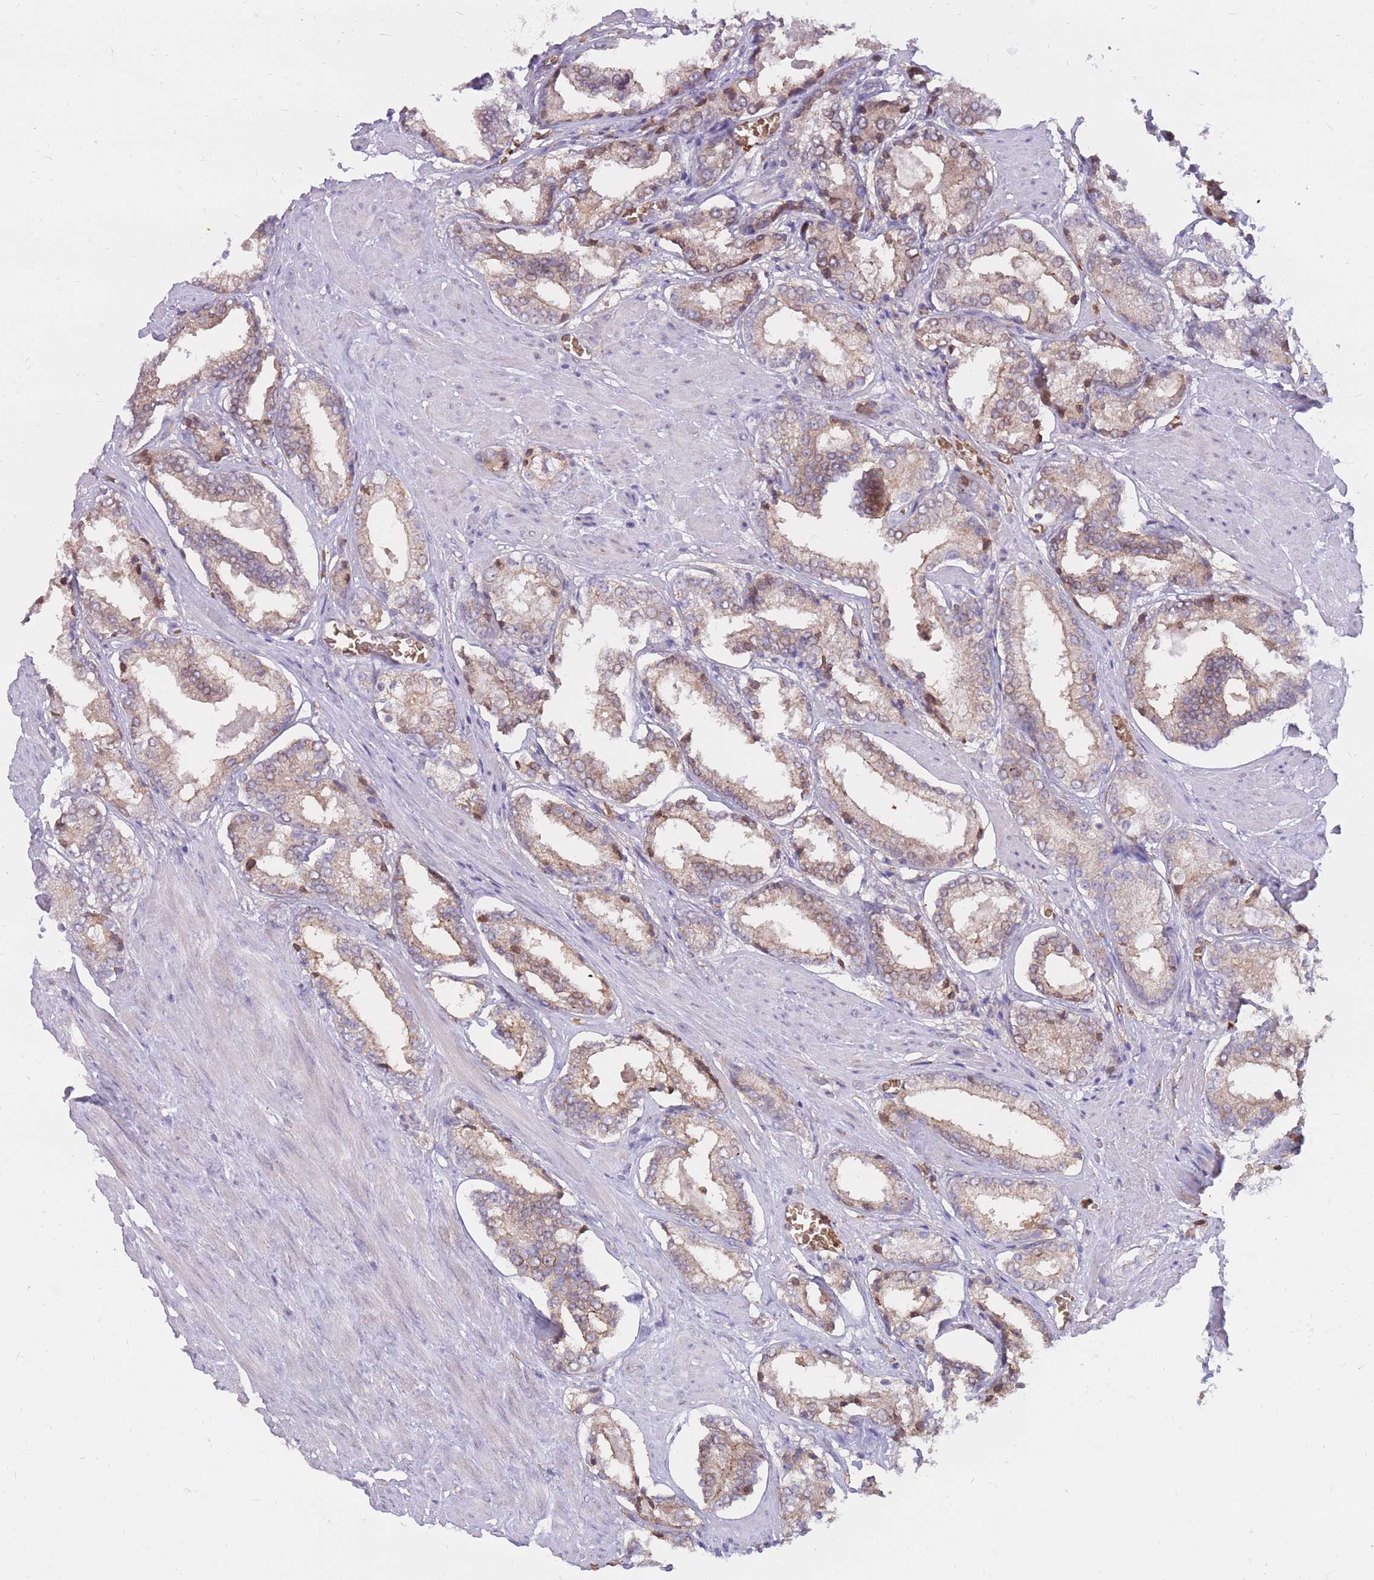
{"staining": {"intensity": "weak", "quantity": ">75%", "location": "cytoplasmic/membranous"}, "tissue": "prostate cancer", "cell_type": "Tumor cells", "image_type": "cancer", "snomed": [{"axis": "morphology", "description": "Adenocarcinoma, Low grade"}, {"axis": "topography", "description": "Prostate"}], "caption": "Weak cytoplasmic/membranous staining is present in approximately >75% of tumor cells in prostate adenocarcinoma (low-grade). (Brightfield microscopy of DAB IHC at high magnification).", "gene": "ATP10D", "patient": {"sex": "male", "age": 54}}